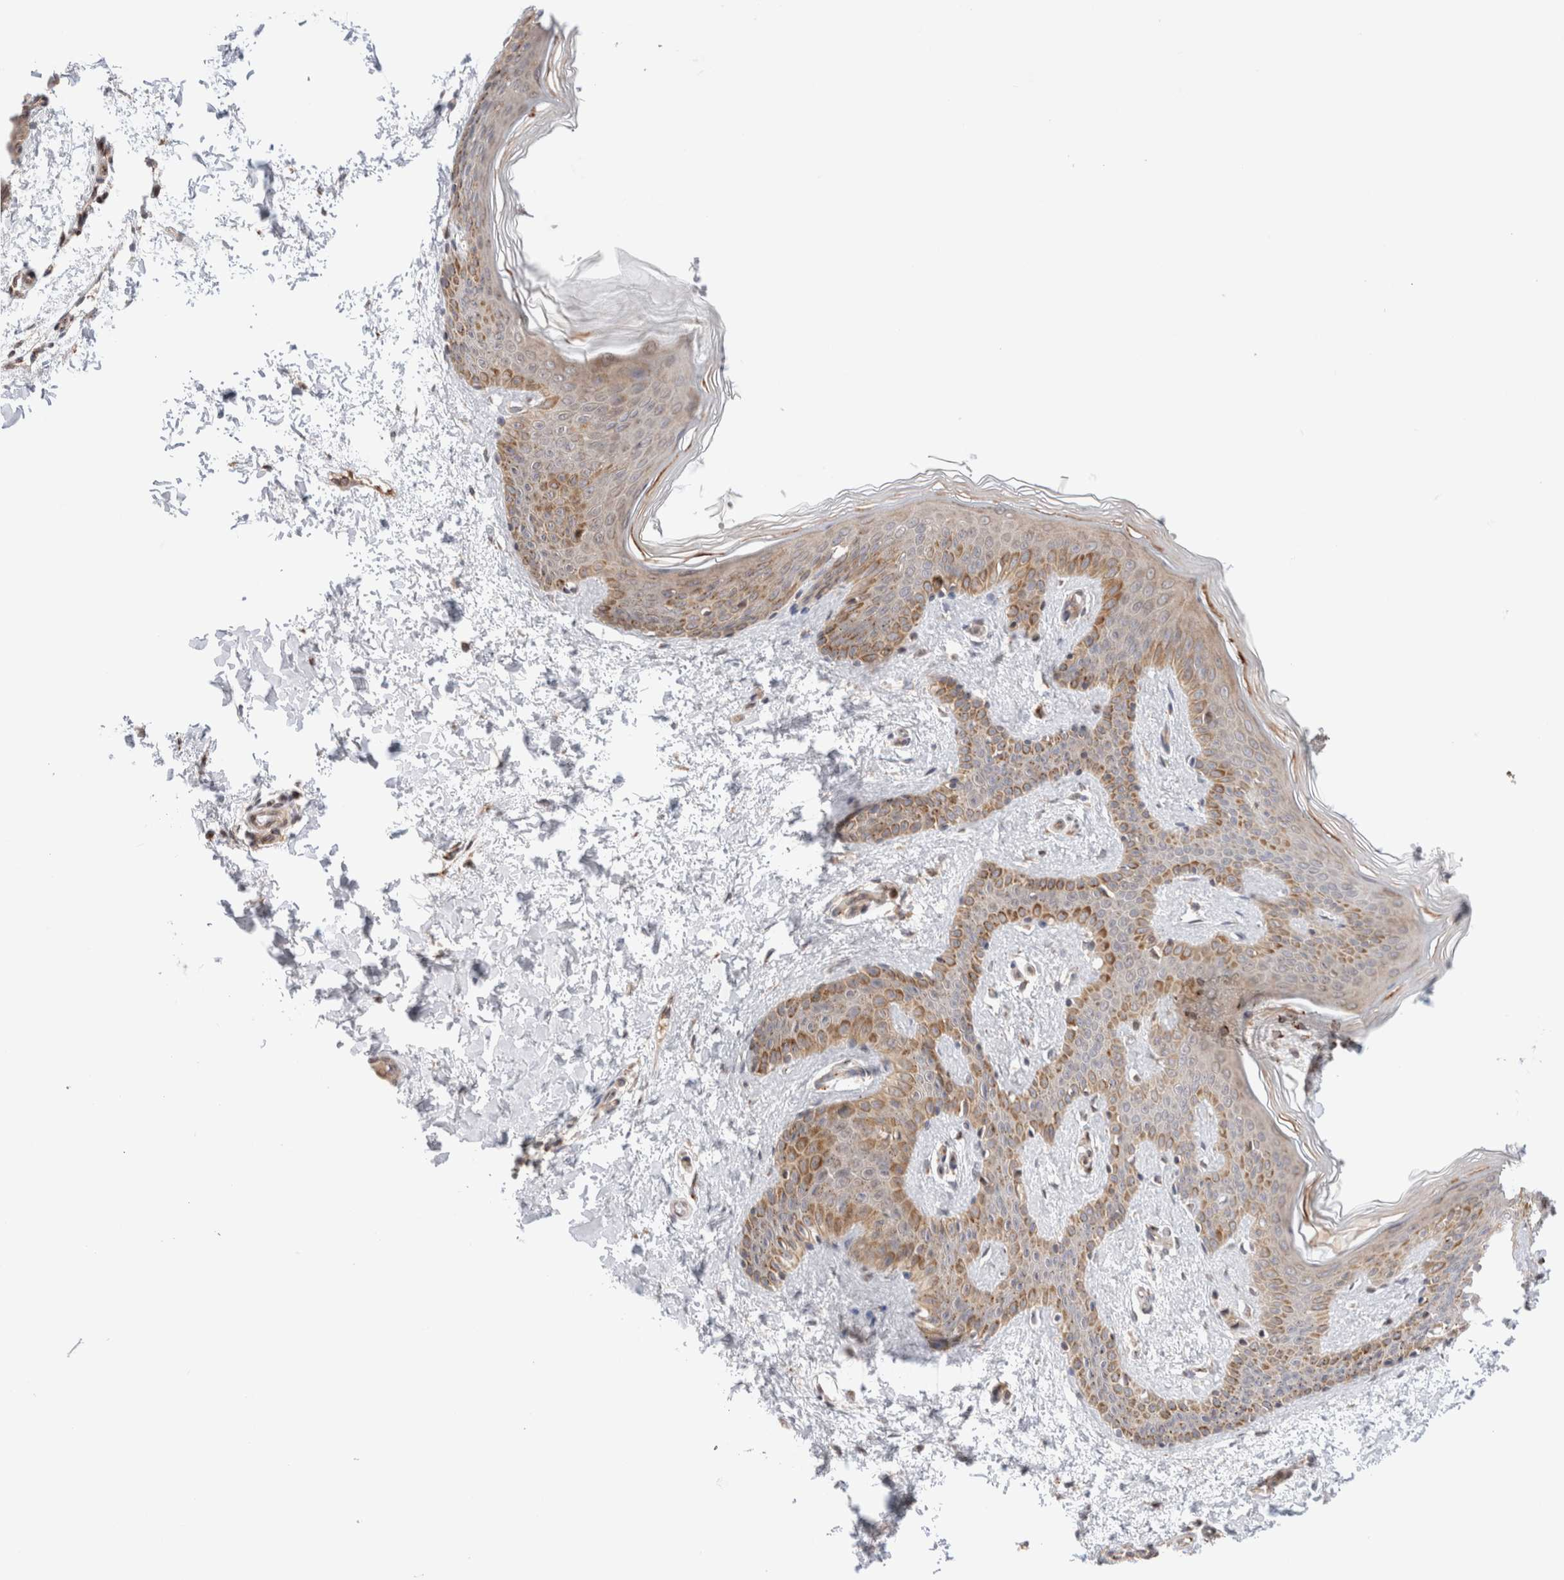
{"staining": {"intensity": "weak", "quantity": ">75%", "location": "cytoplasmic/membranous"}, "tissue": "skin", "cell_type": "Fibroblasts", "image_type": "normal", "snomed": [{"axis": "morphology", "description": "Normal tissue, NOS"}, {"axis": "morphology", "description": "Neoplasm, benign, NOS"}, {"axis": "topography", "description": "Skin"}, {"axis": "topography", "description": "Soft tissue"}], "caption": "Immunohistochemistry (DAB (3,3'-diaminobenzidine)) staining of normal skin shows weak cytoplasmic/membranous protein expression in approximately >75% of fibroblasts. (DAB IHC with brightfield microscopy, high magnification).", "gene": "GCN1", "patient": {"sex": "male", "age": 26}}